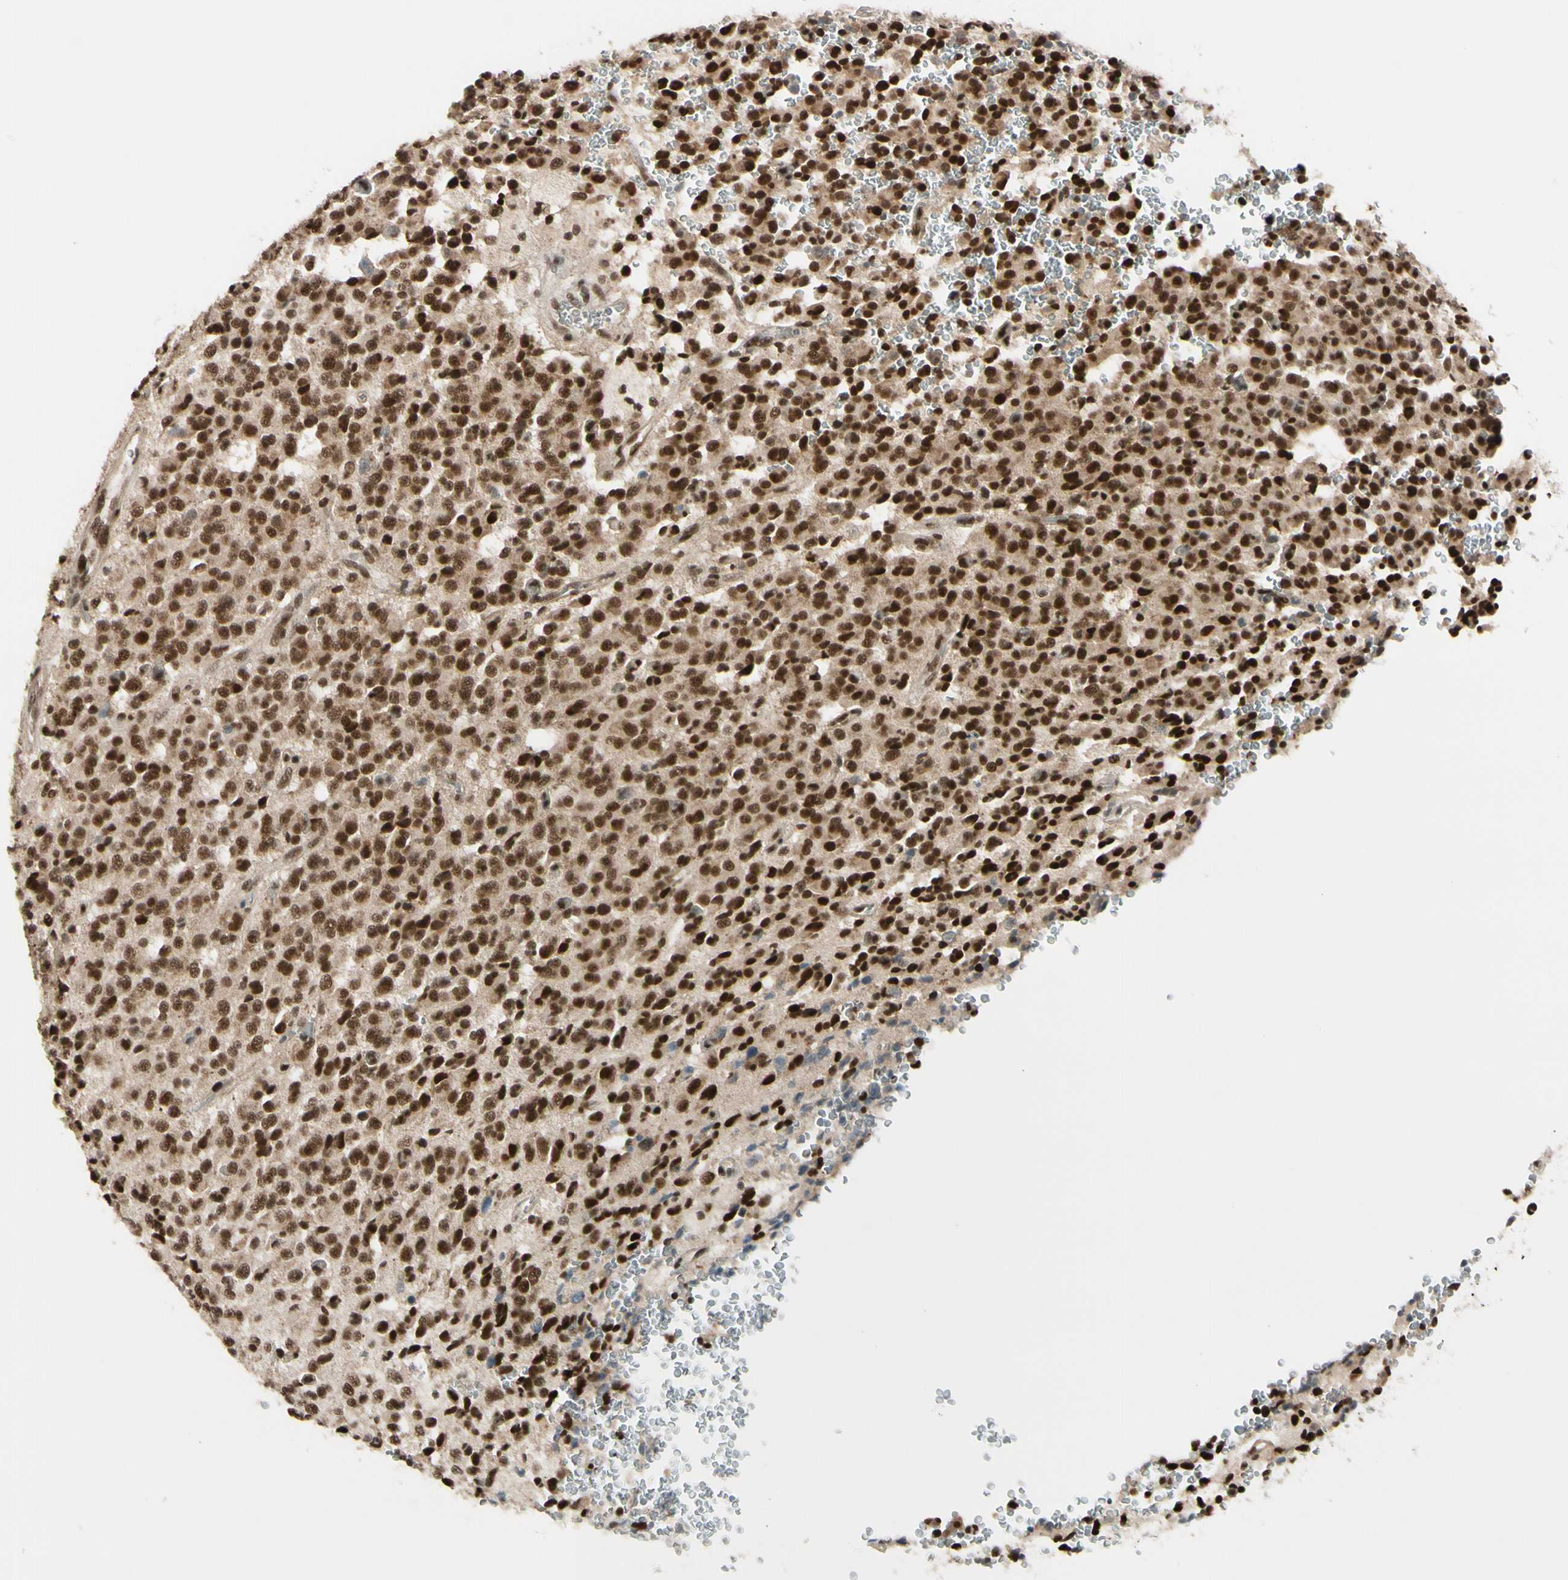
{"staining": {"intensity": "strong", "quantity": ">75%", "location": "nuclear"}, "tissue": "glioma", "cell_type": "Tumor cells", "image_type": "cancer", "snomed": [{"axis": "morphology", "description": "Glioma, malignant, High grade"}, {"axis": "topography", "description": "pancreas cauda"}], "caption": "Immunohistochemical staining of human malignant glioma (high-grade) exhibits high levels of strong nuclear protein staining in about >75% of tumor cells. Ihc stains the protein of interest in brown and the nuclei are stained blue.", "gene": "CHAMP1", "patient": {"sex": "male", "age": 60}}